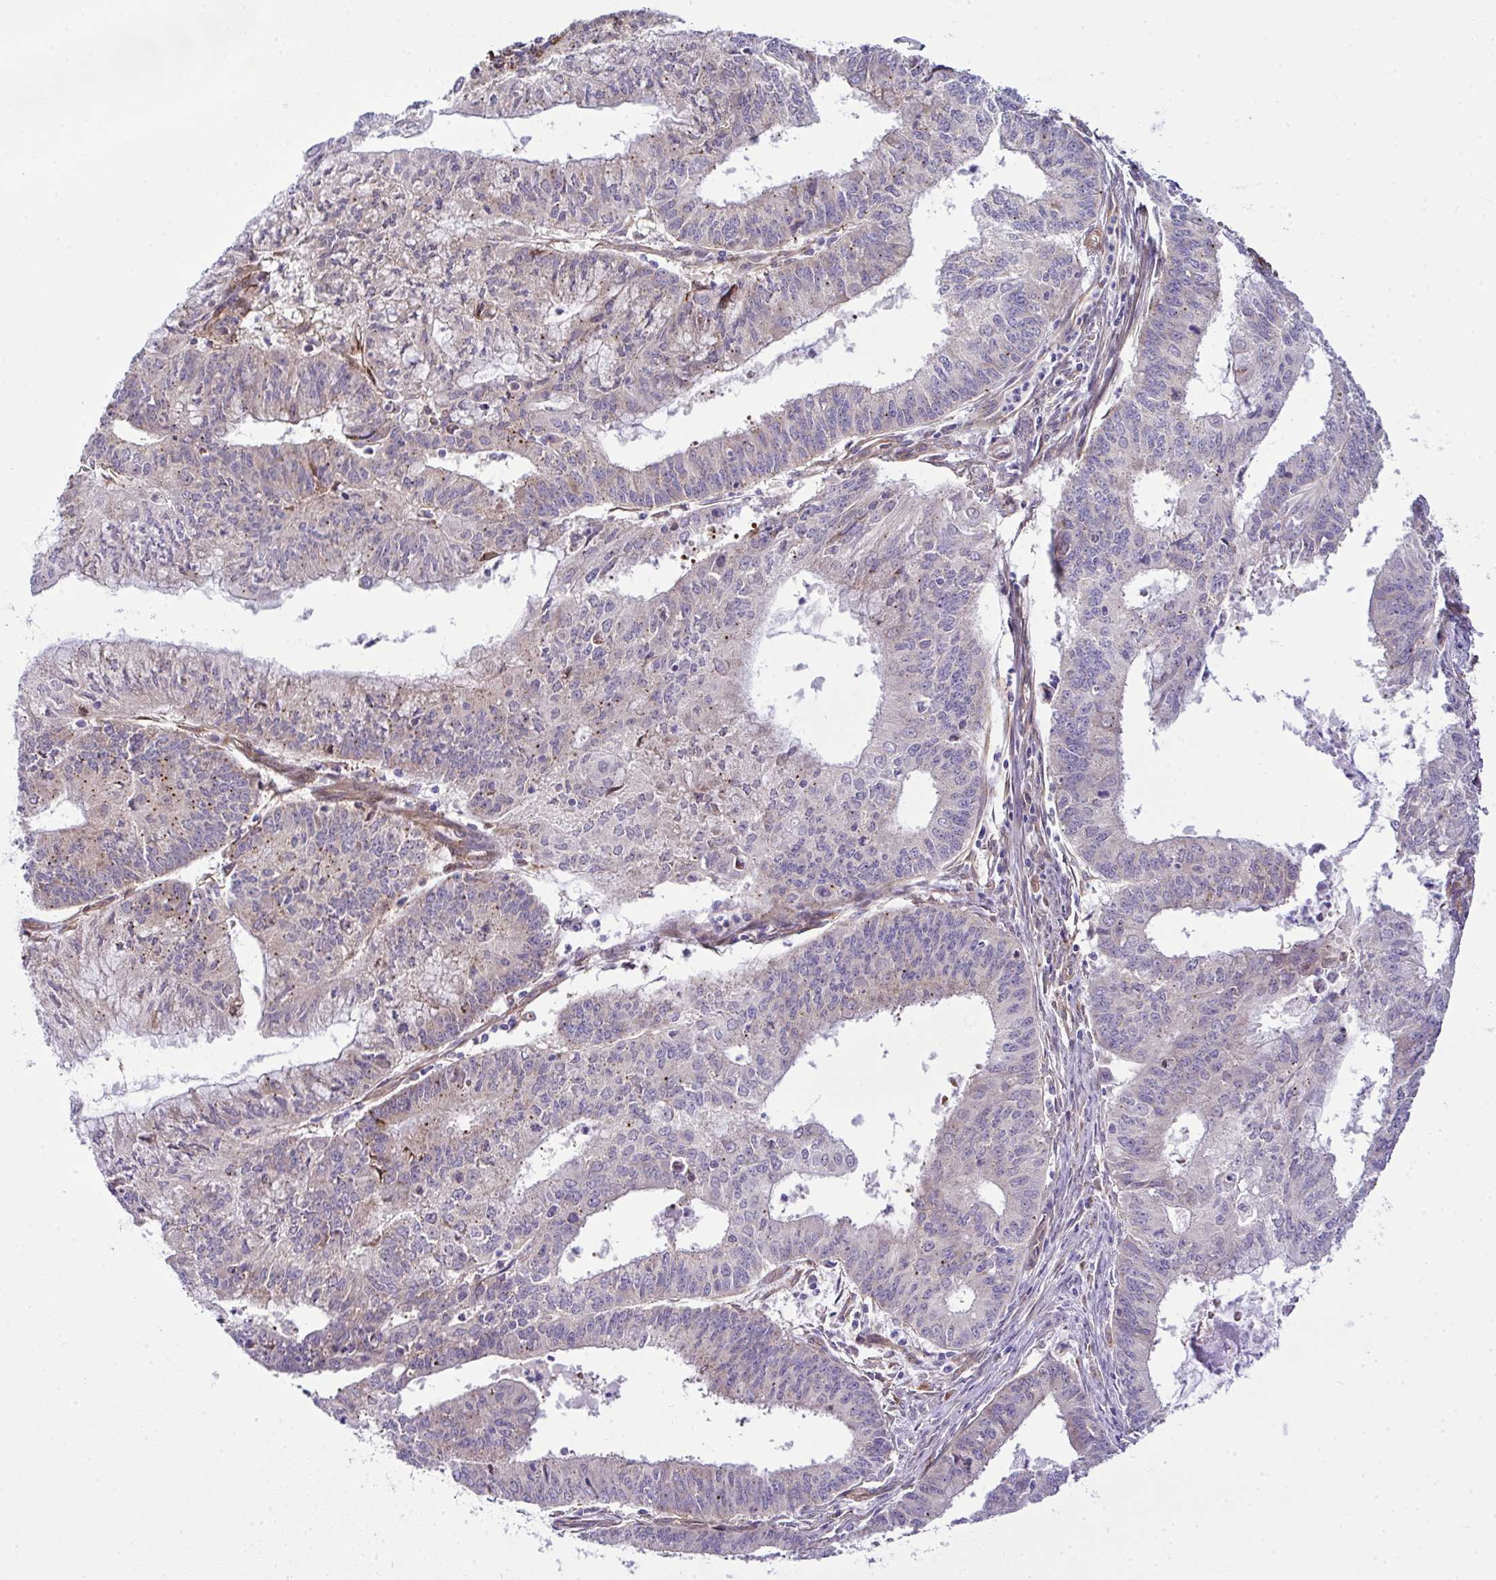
{"staining": {"intensity": "negative", "quantity": "none", "location": "none"}, "tissue": "endometrial cancer", "cell_type": "Tumor cells", "image_type": "cancer", "snomed": [{"axis": "morphology", "description": "Adenocarcinoma, NOS"}, {"axis": "topography", "description": "Endometrium"}], "caption": "Adenocarcinoma (endometrial) was stained to show a protein in brown. There is no significant expression in tumor cells.", "gene": "RSKR", "patient": {"sex": "female", "age": 61}}